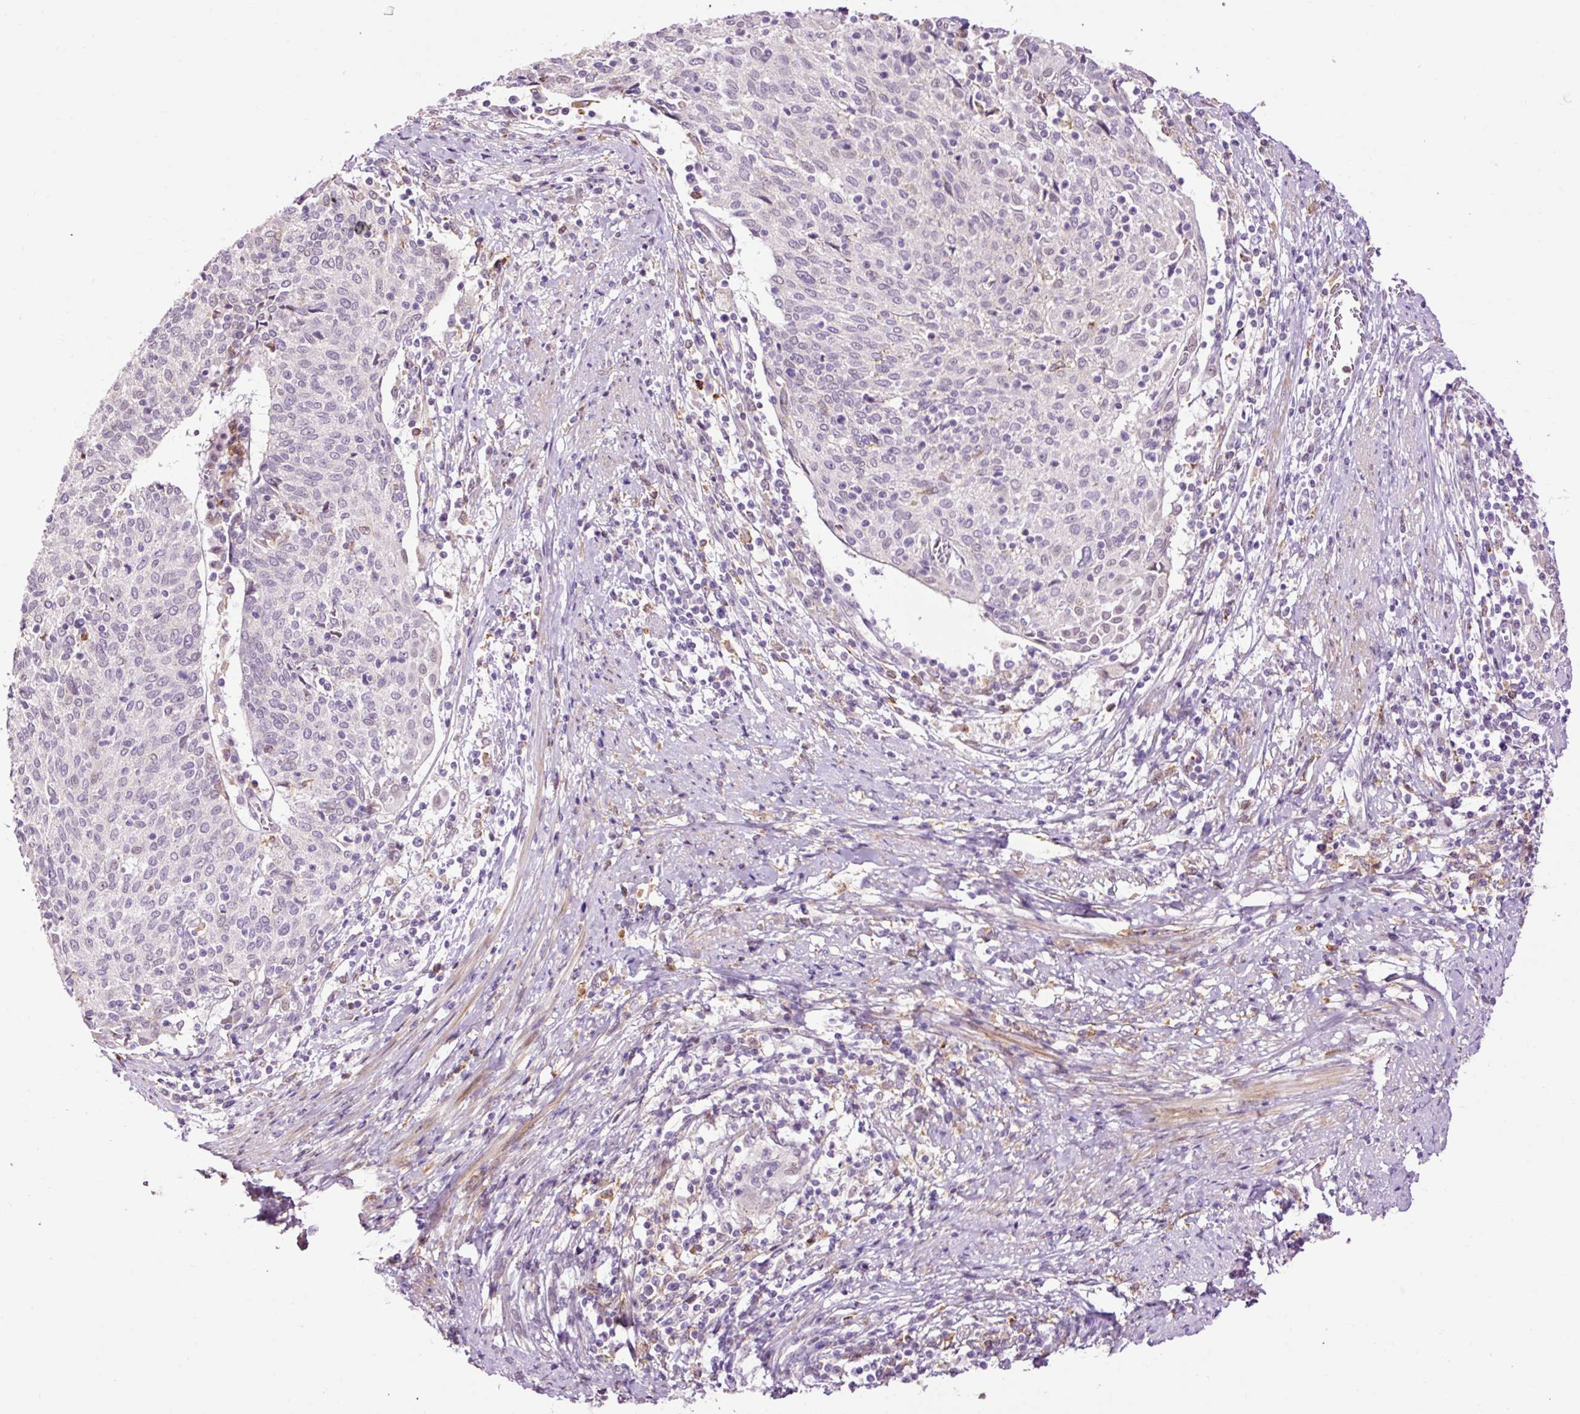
{"staining": {"intensity": "weak", "quantity": "<25%", "location": "nuclear"}, "tissue": "cervical cancer", "cell_type": "Tumor cells", "image_type": "cancer", "snomed": [{"axis": "morphology", "description": "Squamous cell carcinoma, NOS"}, {"axis": "topography", "description": "Cervix"}], "caption": "The histopathology image shows no significant staining in tumor cells of cervical cancer.", "gene": "LY86", "patient": {"sex": "female", "age": 52}}